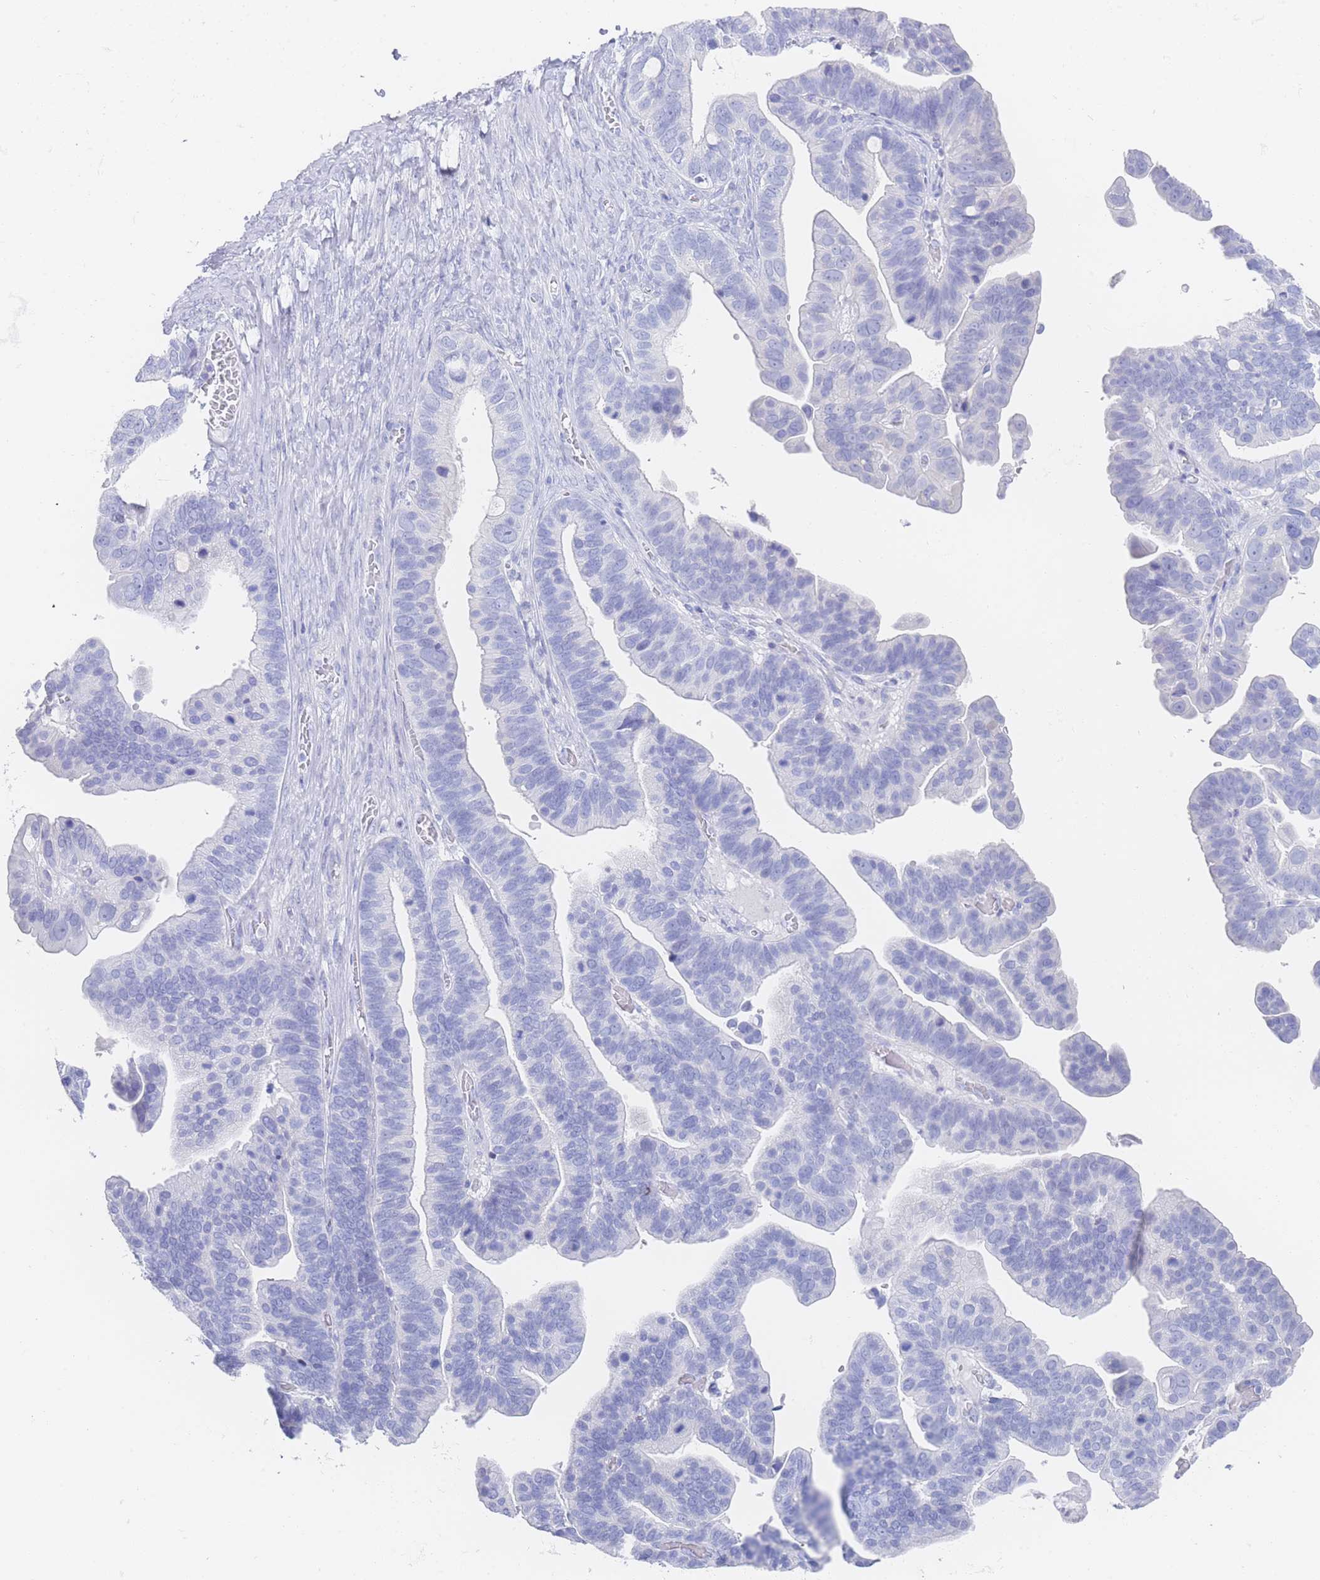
{"staining": {"intensity": "negative", "quantity": "none", "location": "none"}, "tissue": "ovarian cancer", "cell_type": "Tumor cells", "image_type": "cancer", "snomed": [{"axis": "morphology", "description": "Cystadenocarcinoma, serous, NOS"}, {"axis": "topography", "description": "Ovary"}], "caption": "This is an immunohistochemistry photomicrograph of human ovarian cancer. There is no expression in tumor cells.", "gene": "LRRC37A", "patient": {"sex": "female", "age": 56}}